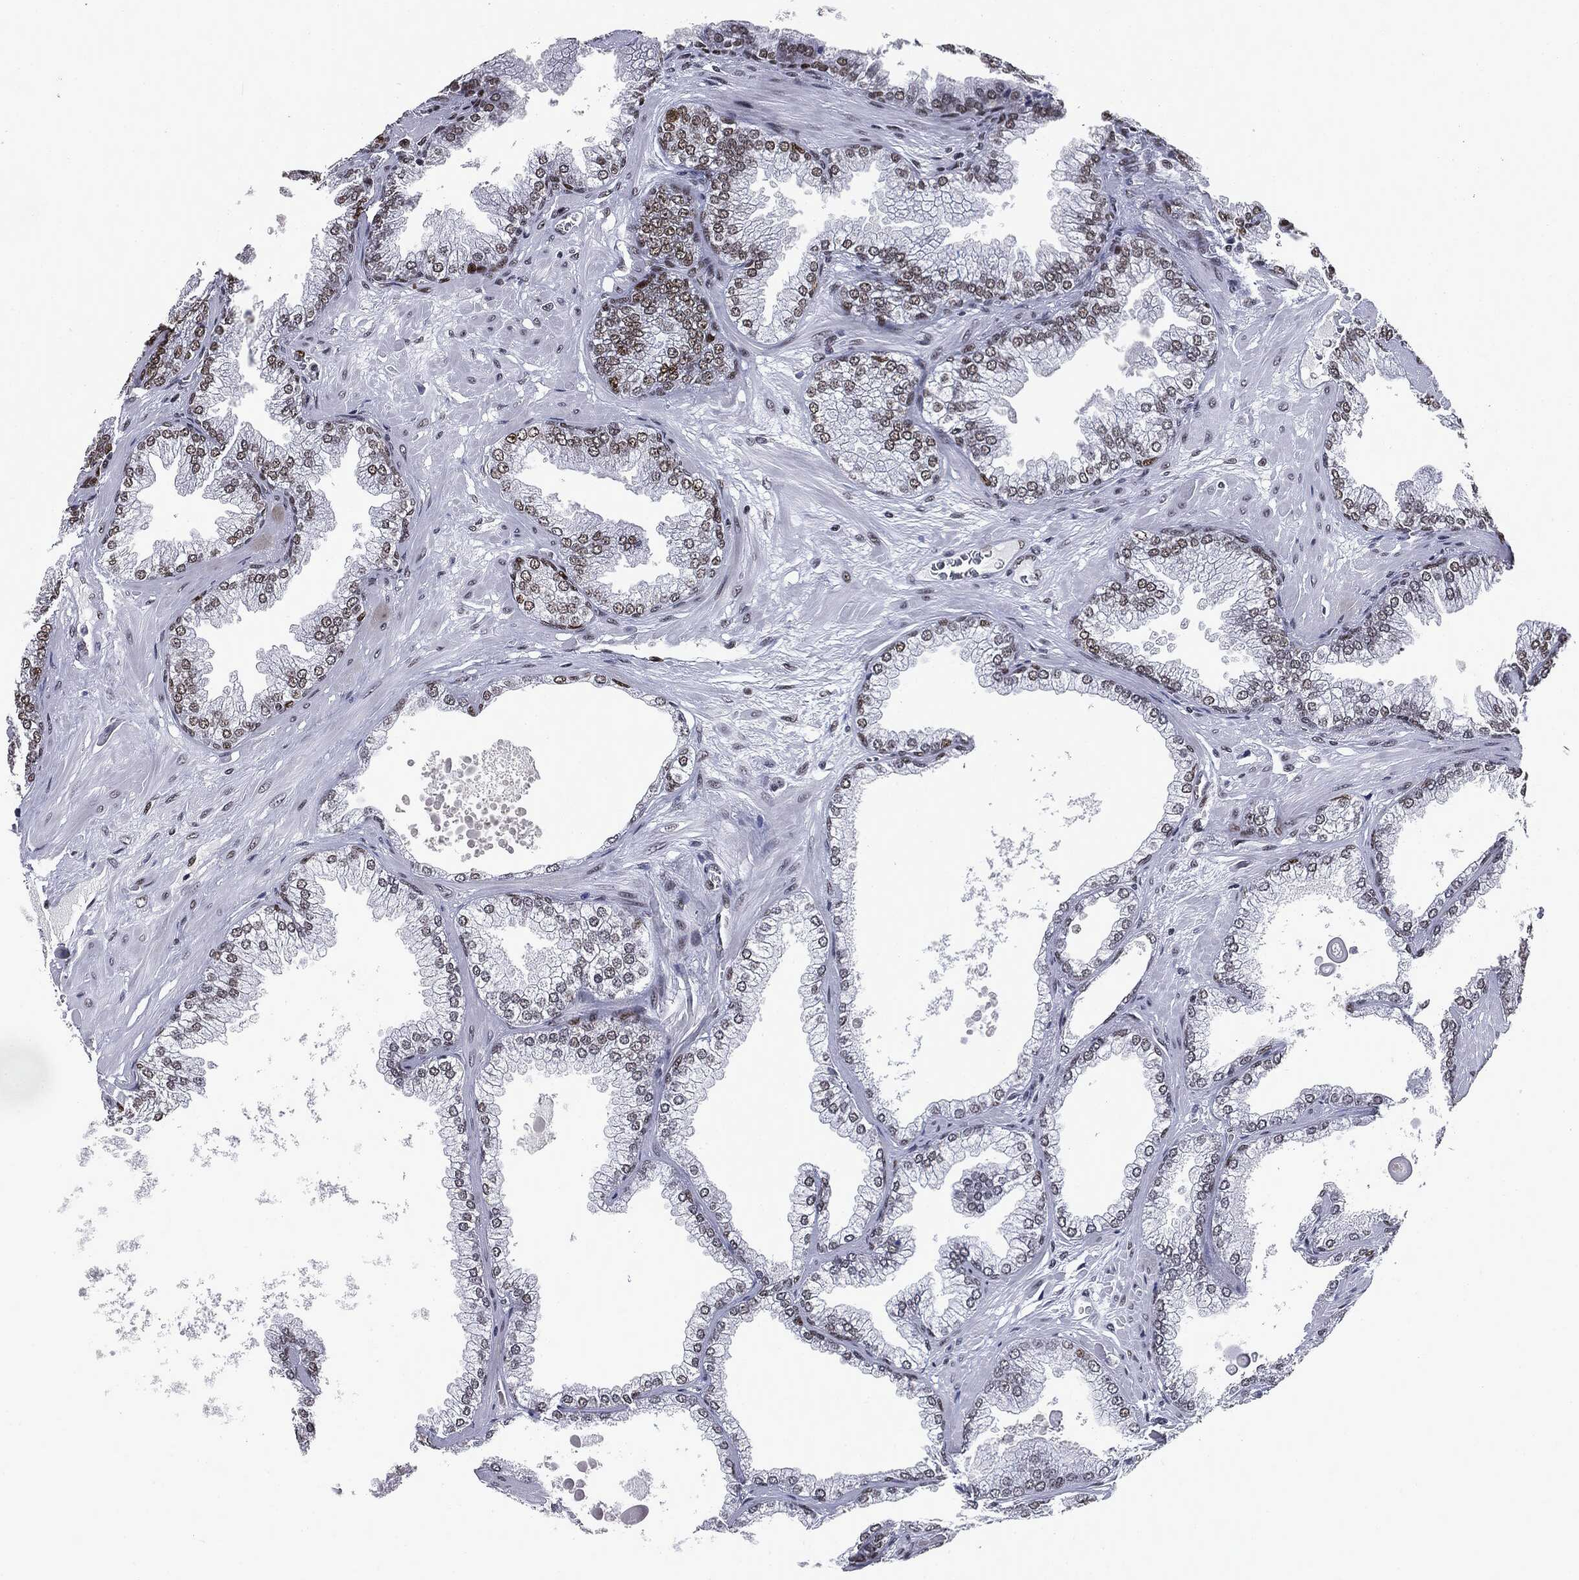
{"staining": {"intensity": "moderate", "quantity": "<25%", "location": "nuclear"}, "tissue": "prostate cancer", "cell_type": "Tumor cells", "image_type": "cancer", "snomed": [{"axis": "morphology", "description": "Adenocarcinoma, Low grade"}, {"axis": "topography", "description": "Prostate"}], "caption": "Prostate cancer (low-grade adenocarcinoma) tissue shows moderate nuclear expression in approximately <25% of tumor cells, visualized by immunohistochemistry. (DAB (3,3'-diaminobenzidine) = brown stain, brightfield microscopy at high magnification).", "gene": "MSH2", "patient": {"sex": "male", "age": 72}}